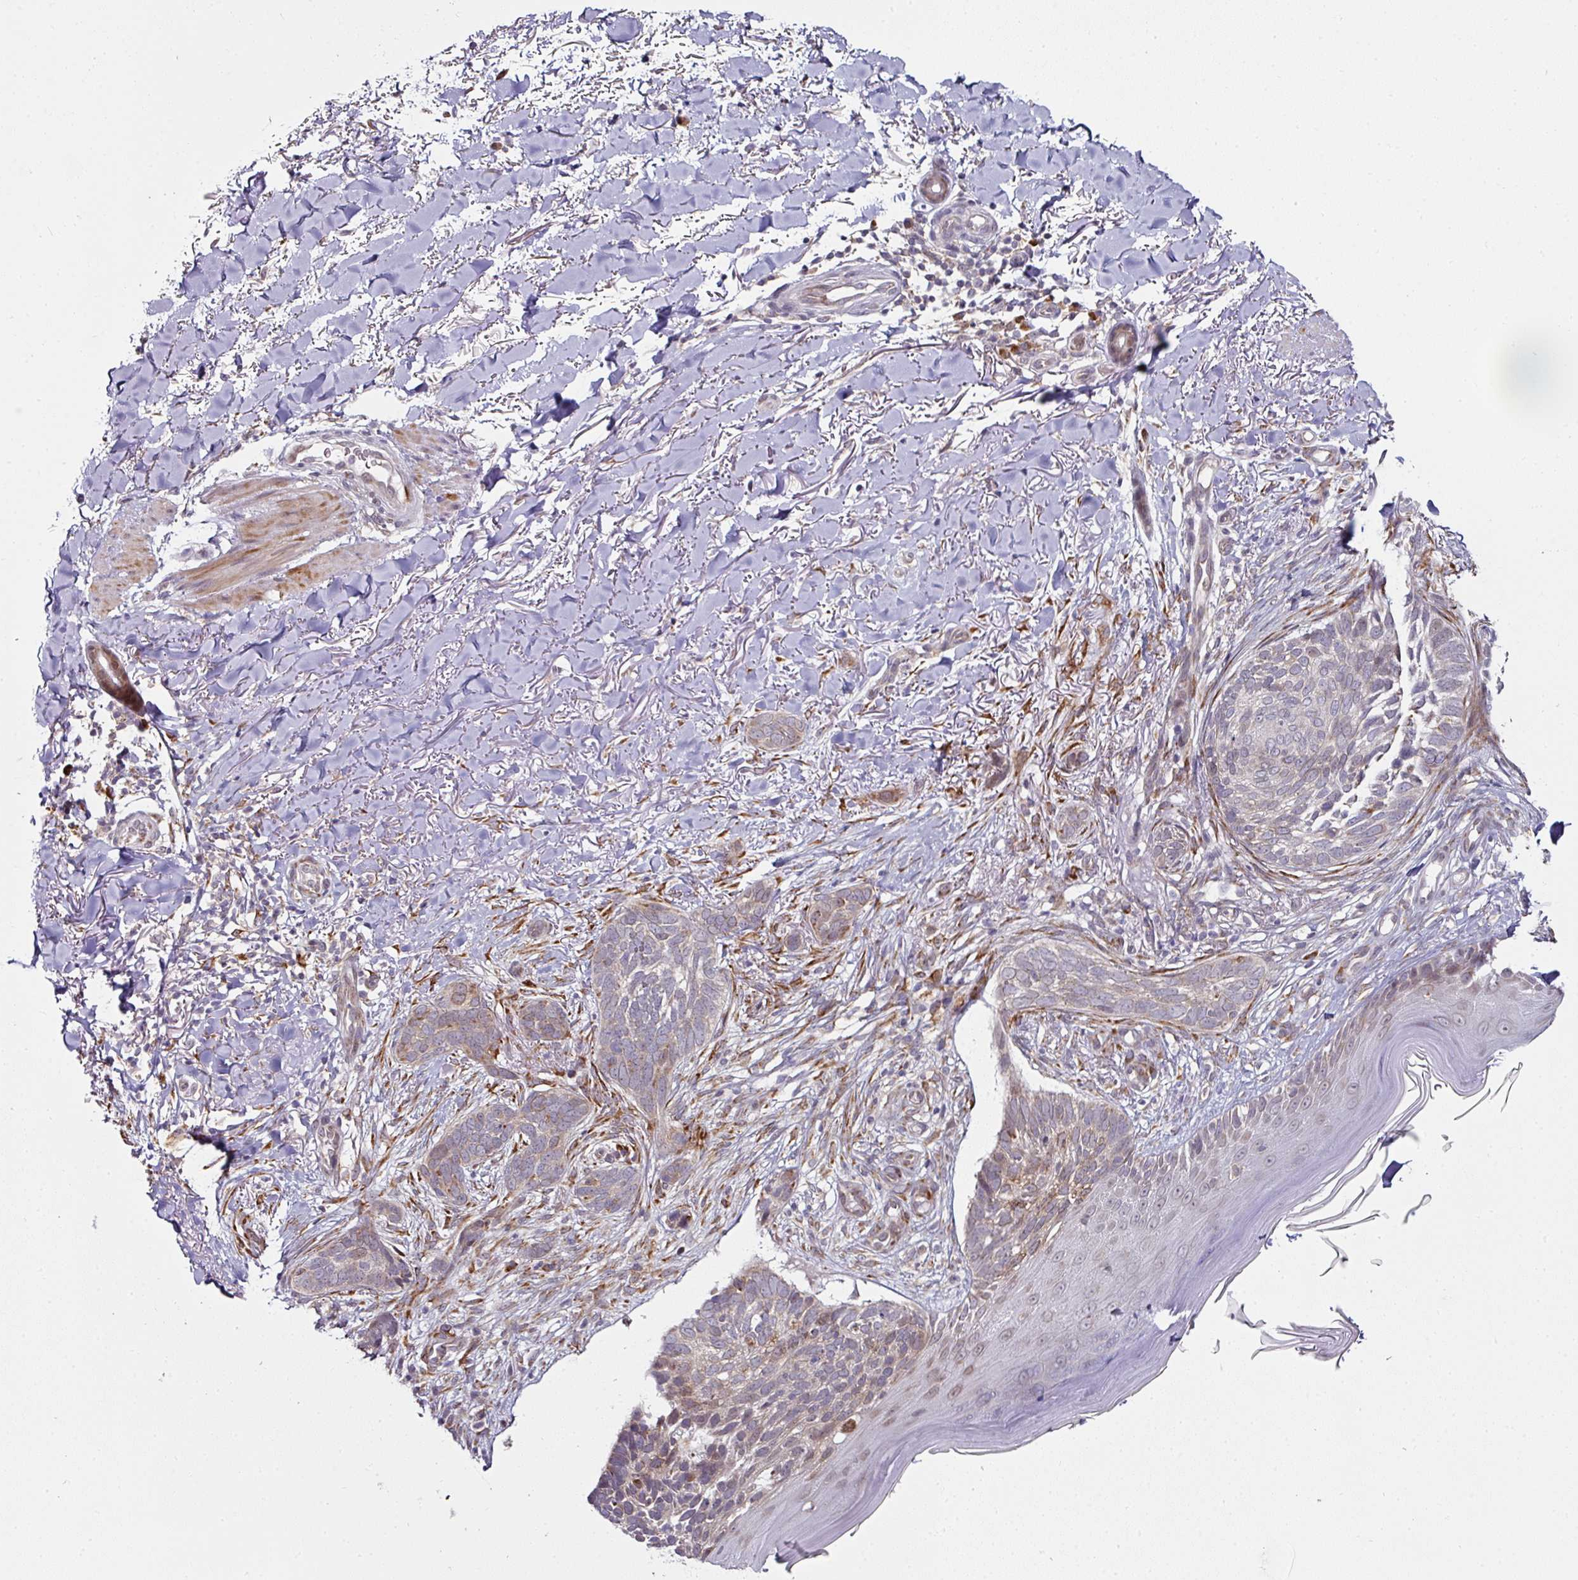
{"staining": {"intensity": "weak", "quantity": "<25%", "location": "cytoplasmic/membranous"}, "tissue": "skin cancer", "cell_type": "Tumor cells", "image_type": "cancer", "snomed": [{"axis": "morphology", "description": "Normal tissue, NOS"}, {"axis": "morphology", "description": "Basal cell carcinoma"}, {"axis": "topography", "description": "Skin"}], "caption": "Immunohistochemistry of human skin cancer (basal cell carcinoma) demonstrates no expression in tumor cells. Nuclei are stained in blue.", "gene": "APOLD1", "patient": {"sex": "female", "age": 67}}